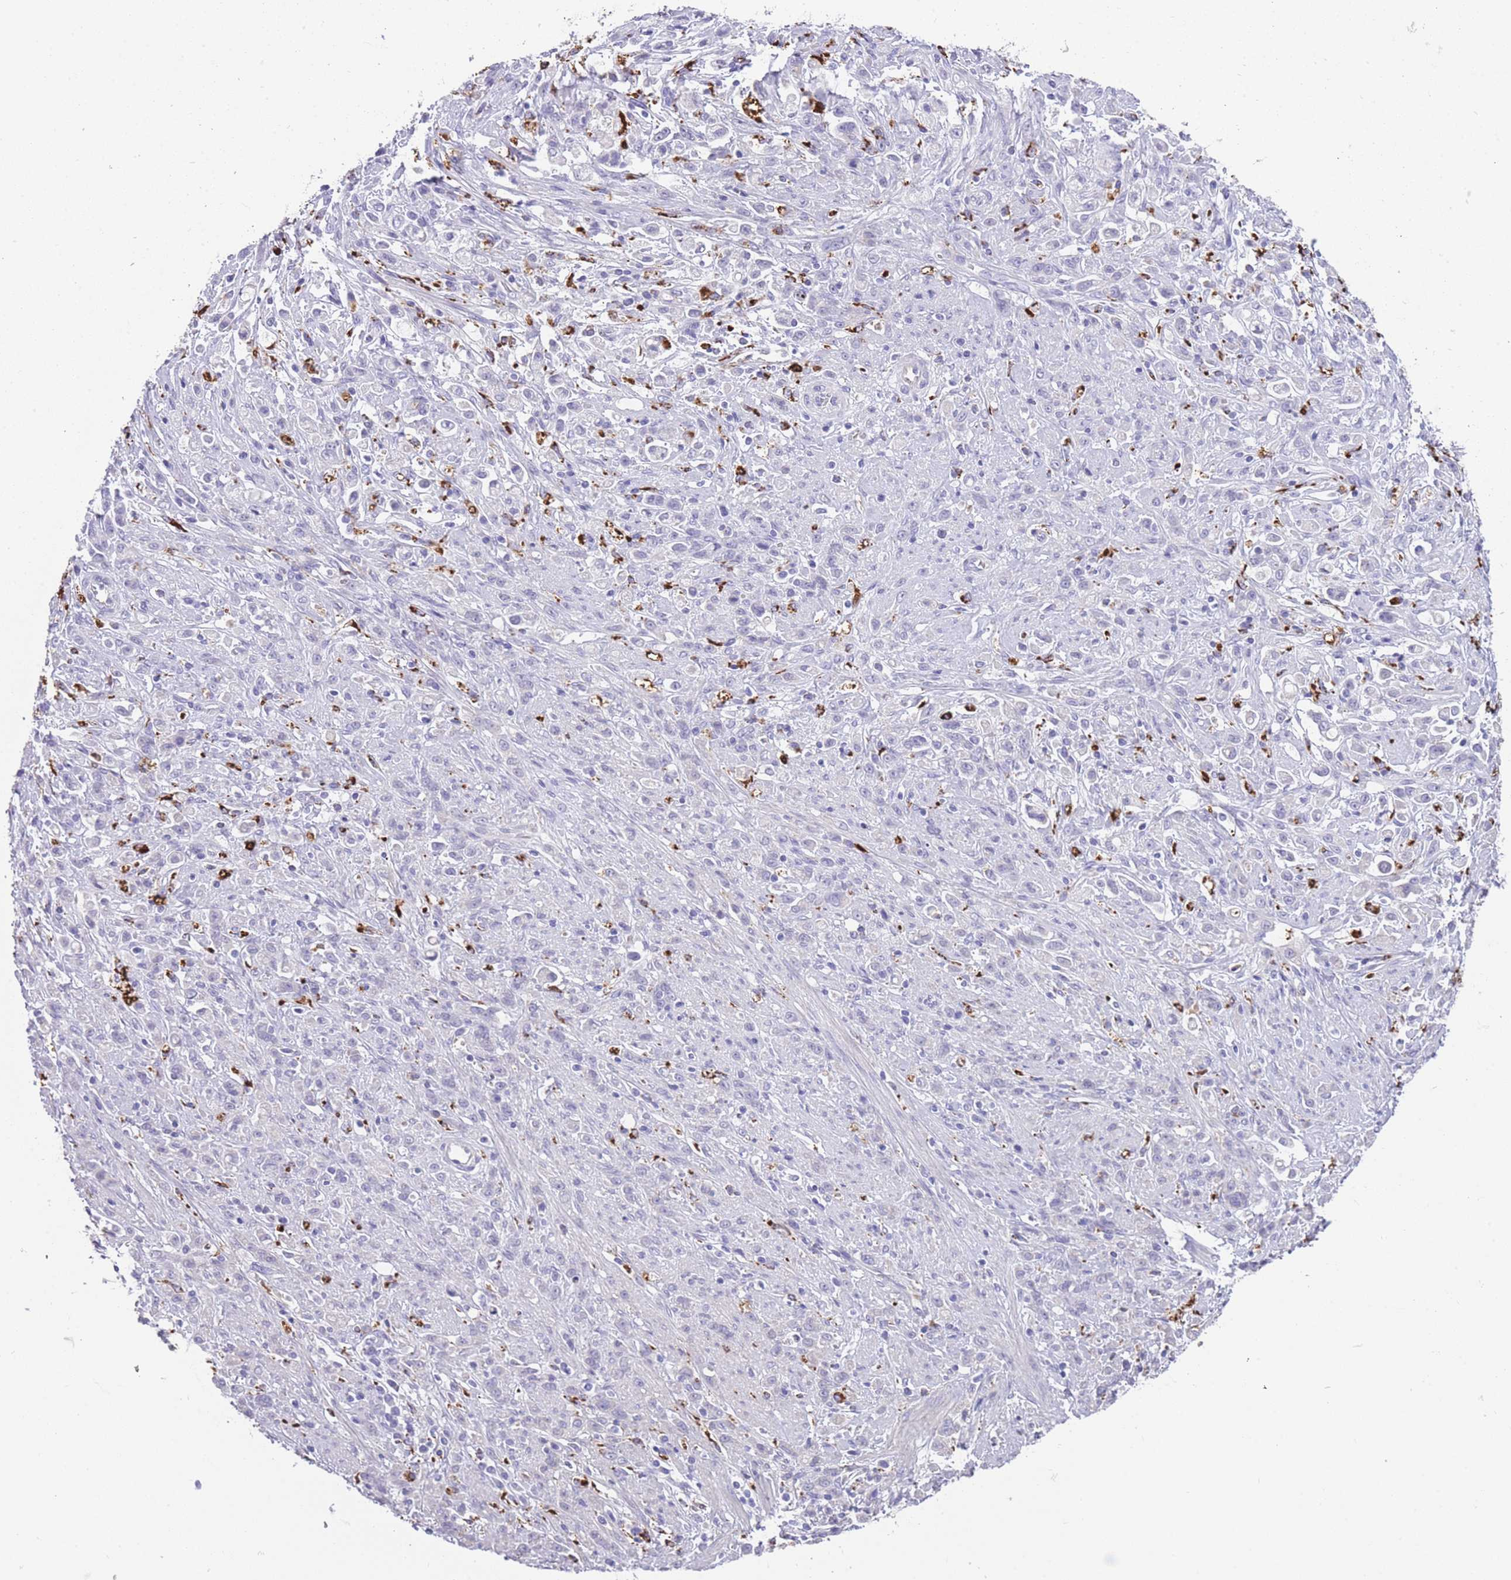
{"staining": {"intensity": "negative", "quantity": "none", "location": "none"}, "tissue": "stomach cancer", "cell_type": "Tumor cells", "image_type": "cancer", "snomed": [{"axis": "morphology", "description": "Adenocarcinoma, NOS"}, {"axis": "topography", "description": "Stomach"}], "caption": "Tumor cells show no significant protein staining in adenocarcinoma (stomach).", "gene": "GNAT1", "patient": {"sex": "female", "age": 60}}